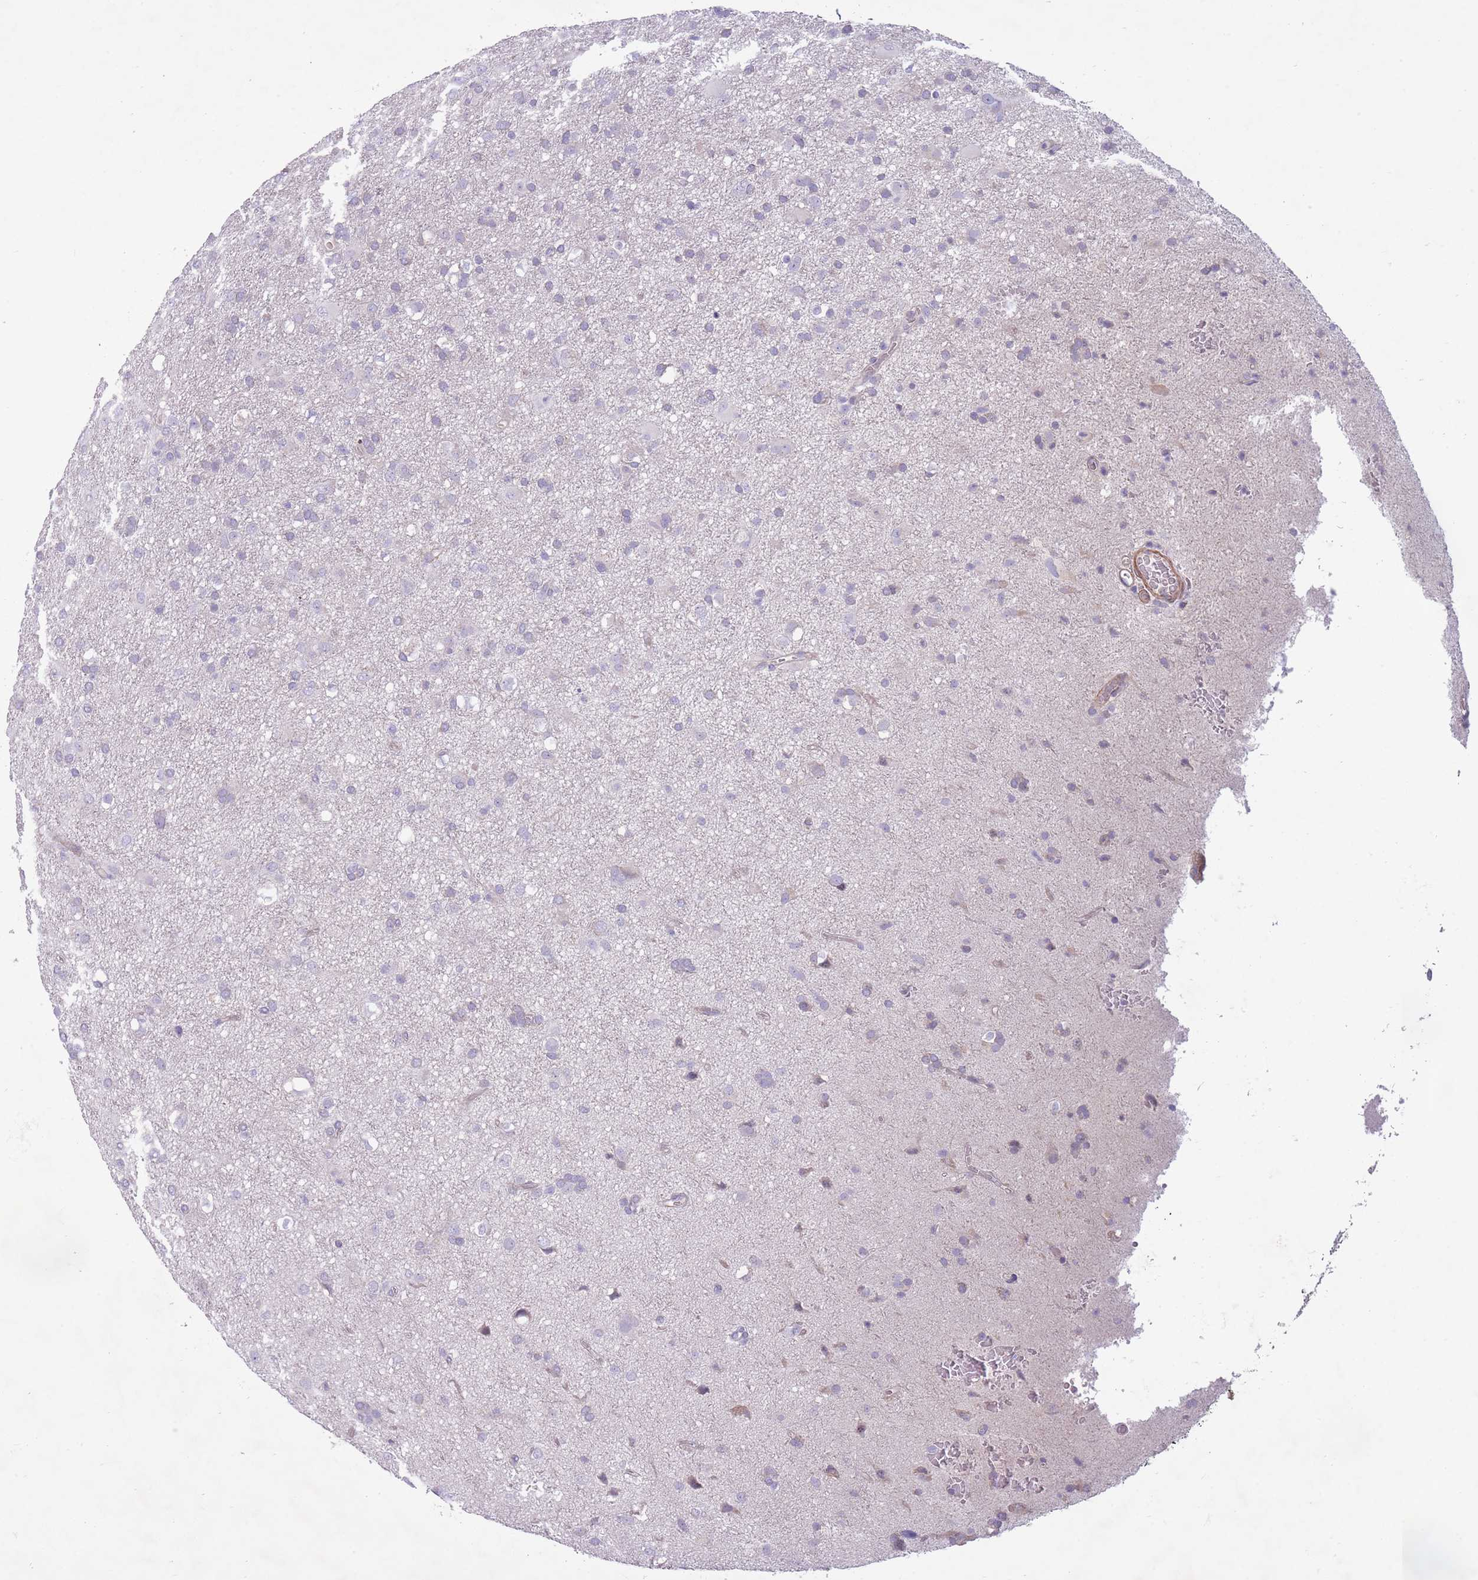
{"staining": {"intensity": "negative", "quantity": "none", "location": "none"}, "tissue": "glioma", "cell_type": "Tumor cells", "image_type": "cancer", "snomed": [{"axis": "morphology", "description": "Glioma, malignant, Low grade"}, {"axis": "topography", "description": "Brain"}], "caption": "A histopathology image of human glioma is negative for staining in tumor cells.", "gene": "PNPLA5", "patient": {"sex": "male", "age": 65}}